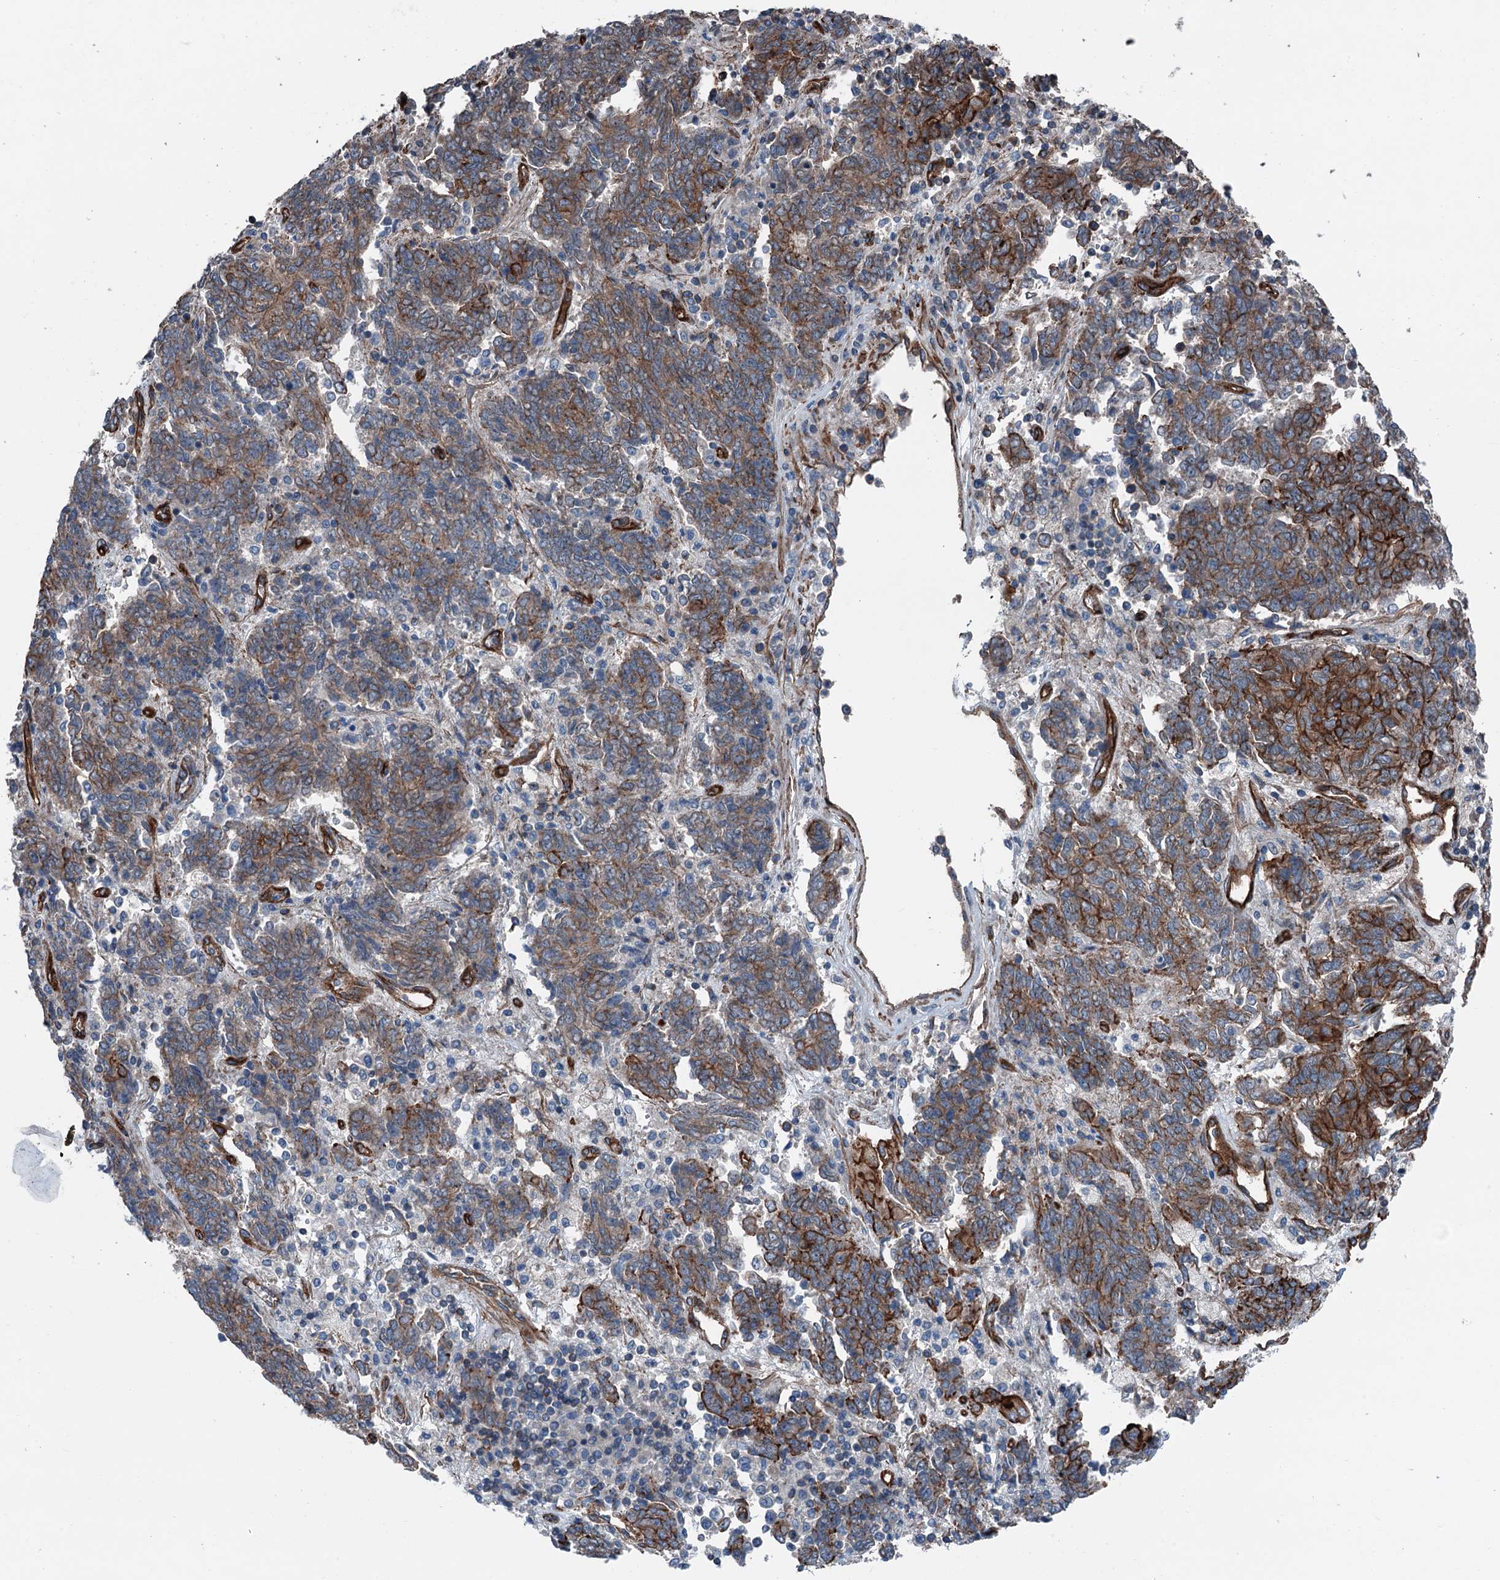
{"staining": {"intensity": "strong", "quantity": ">75%", "location": "cytoplasmic/membranous"}, "tissue": "endometrial cancer", "cell_type": "Tumor cells", "image_type": "cancer", "snomed": [{"axis": "morphology", "description": "Adenocarcinoma, NOS"}, {"axis": "topography", "description": "Endometrium"}], "caption": "Adenocarcinoma (endometrial) stained with immunohistochemistry exhibits strong cytoplasmic/membranous expression in about >75% of tumor cells.", "gene": "NMRAL1", "patient": {"sex": "female", "age": 80}}